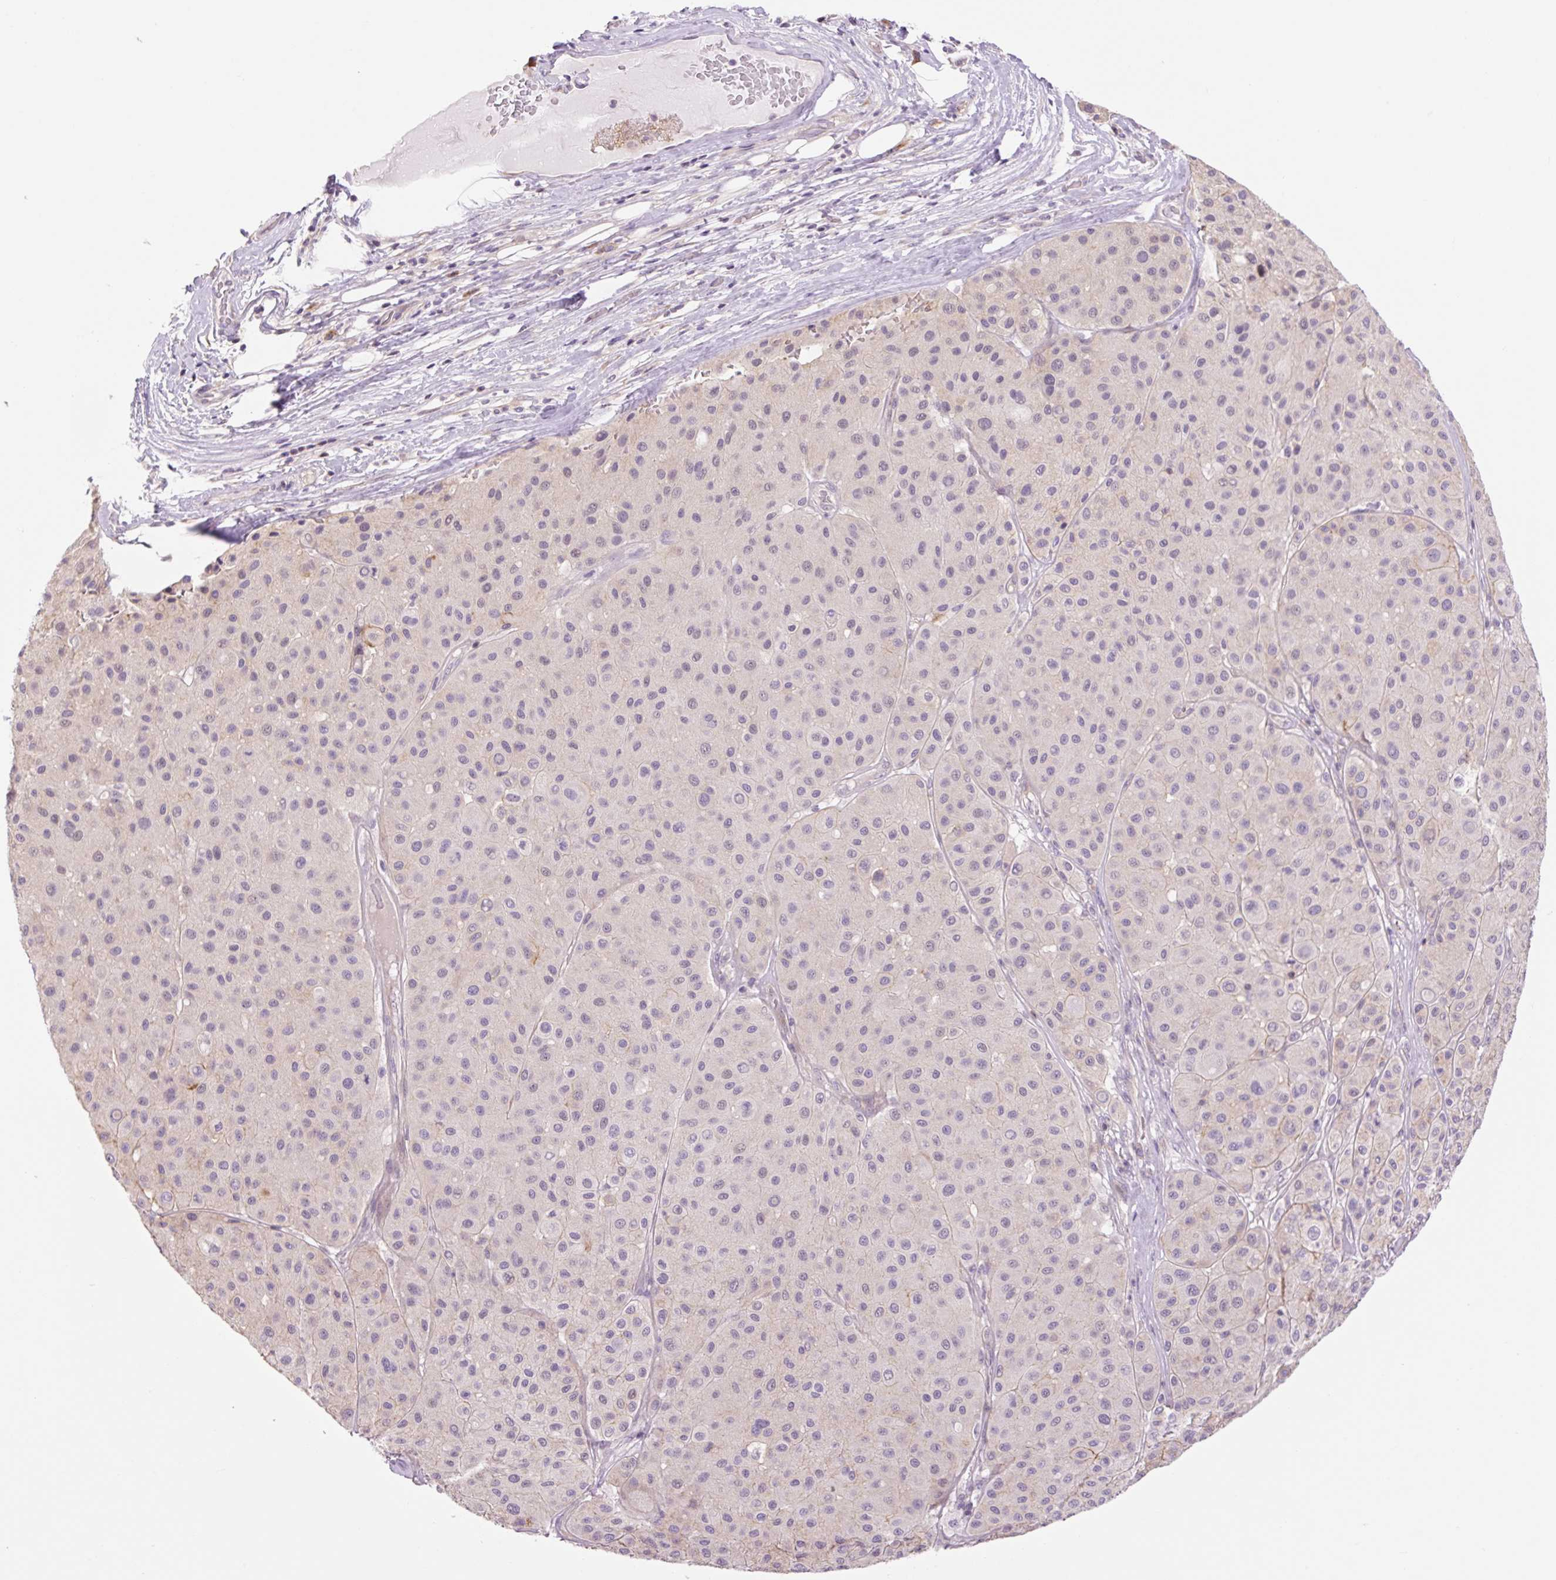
{"staining": {"intensity": "negative", "quantity": "none", "location": "none"}, "tissue": "melanoma", "cell_type": "Tumor cells", "image_type": "cancer", "snomed": [{"axis": "morphology", "description": "Malignant melanoma, Metastatic site"}, {"axis": "topography", "description": "Smooth muscle"}], "caption": "Malignant melanoma (metastatic site) was stained to show a protein in brown. There is no significant staining in tumor cells.", "gene": "GRID2", "patient": {"sex": "male", "age": 41}}